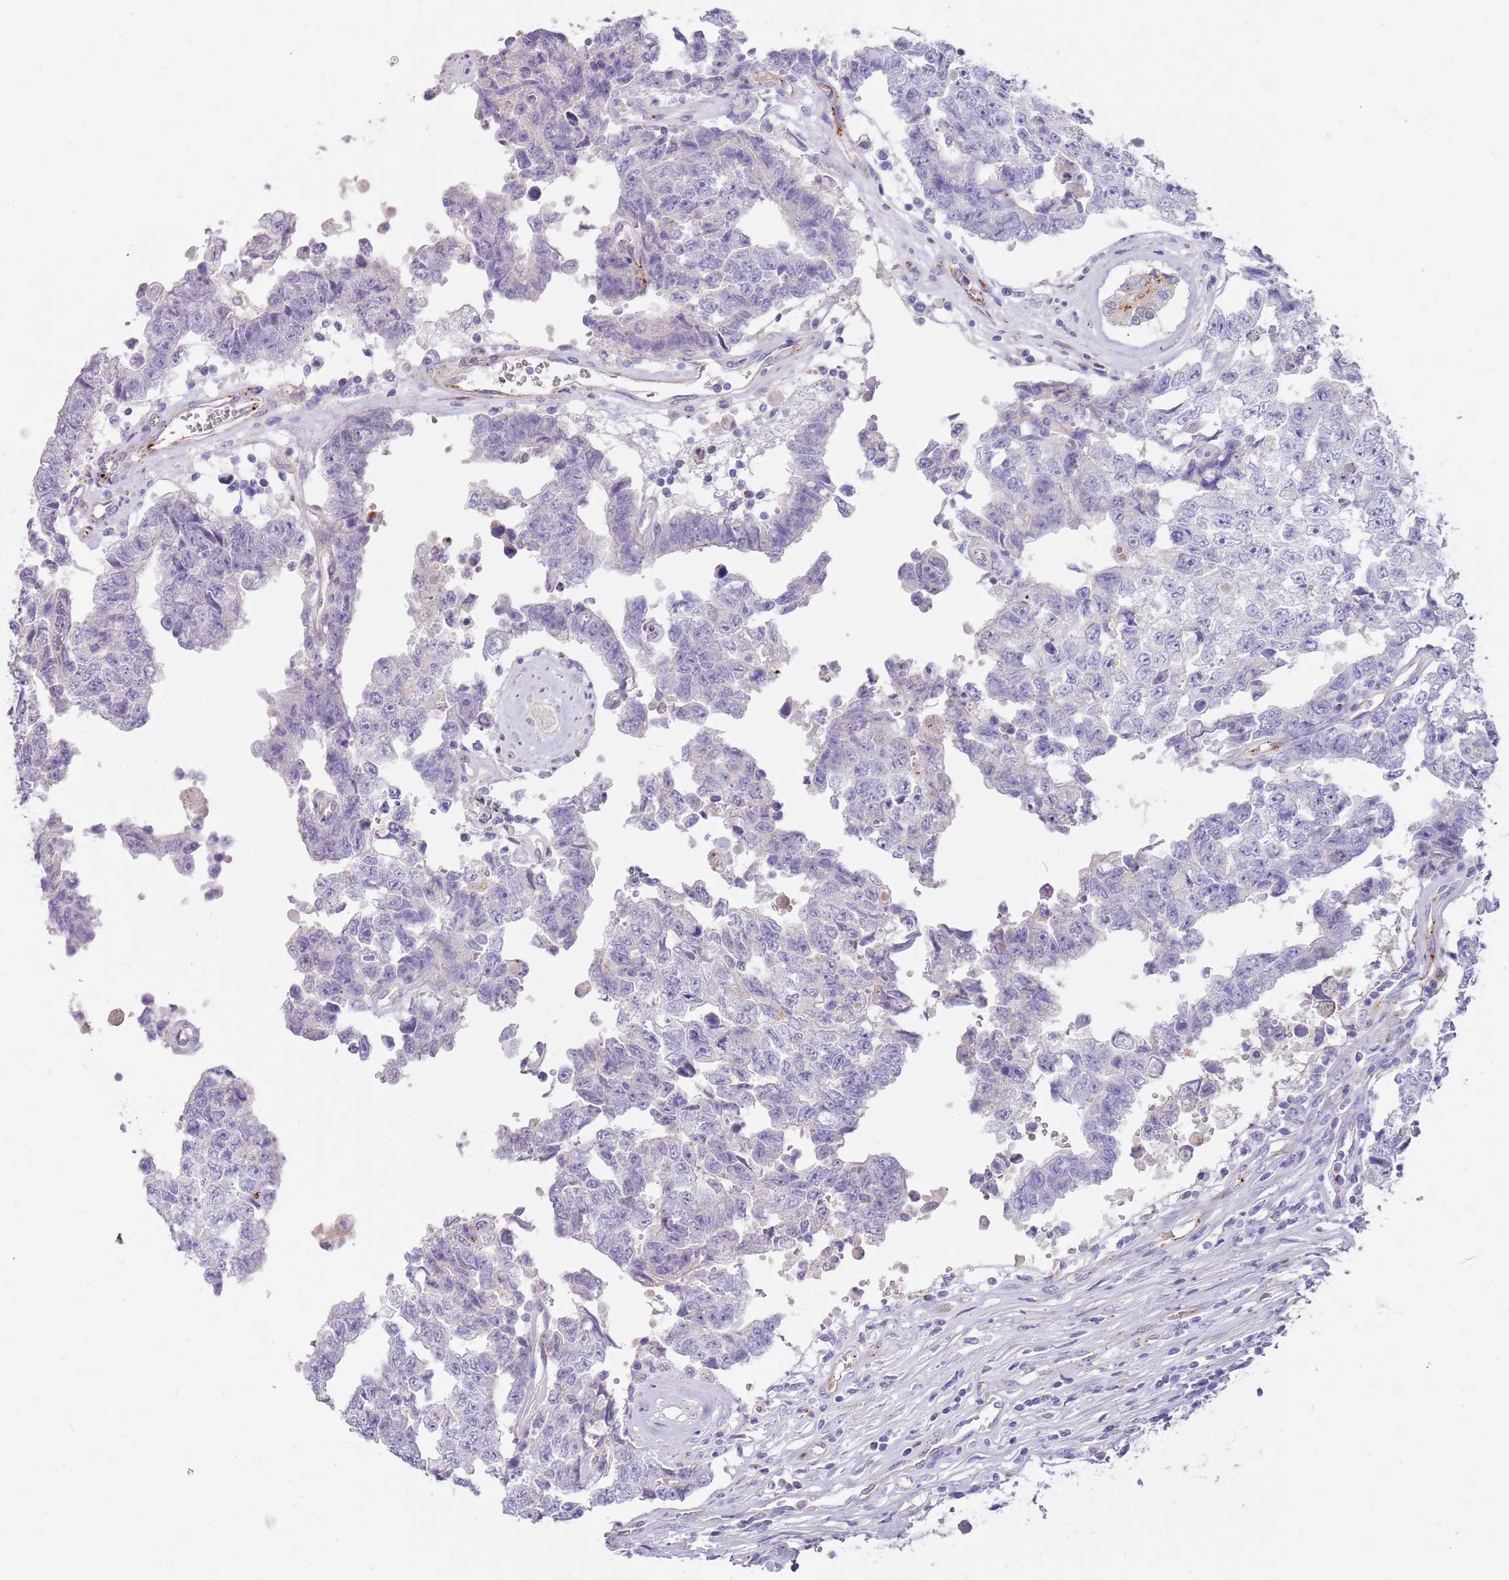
{"staining": {"intensity": "negative", "quantity": "none", "location": "none"}, "tissue": "testis cancer", "cell_type": "Tumor cells", "image_type": "cancer", "snomed": [{"axis": "morphology", "description": "Normal tissue, NOS"}, {"axis": "morphology", "description": "Carcinoma, Embryonal, NOS"}, {"axis": "topography", "description": "Testis"}, {"axis": "topography", "description": "Epididymis"}], "caption": "Immunohistochemistry of human embryonal carcinoma (testis) reveals no staining in tumor cells. (DAB IHC visualized using brightfield microscopy, high magnification).", "gene": "LRRN3", "patient": {"sex": "male", "age": 25}}